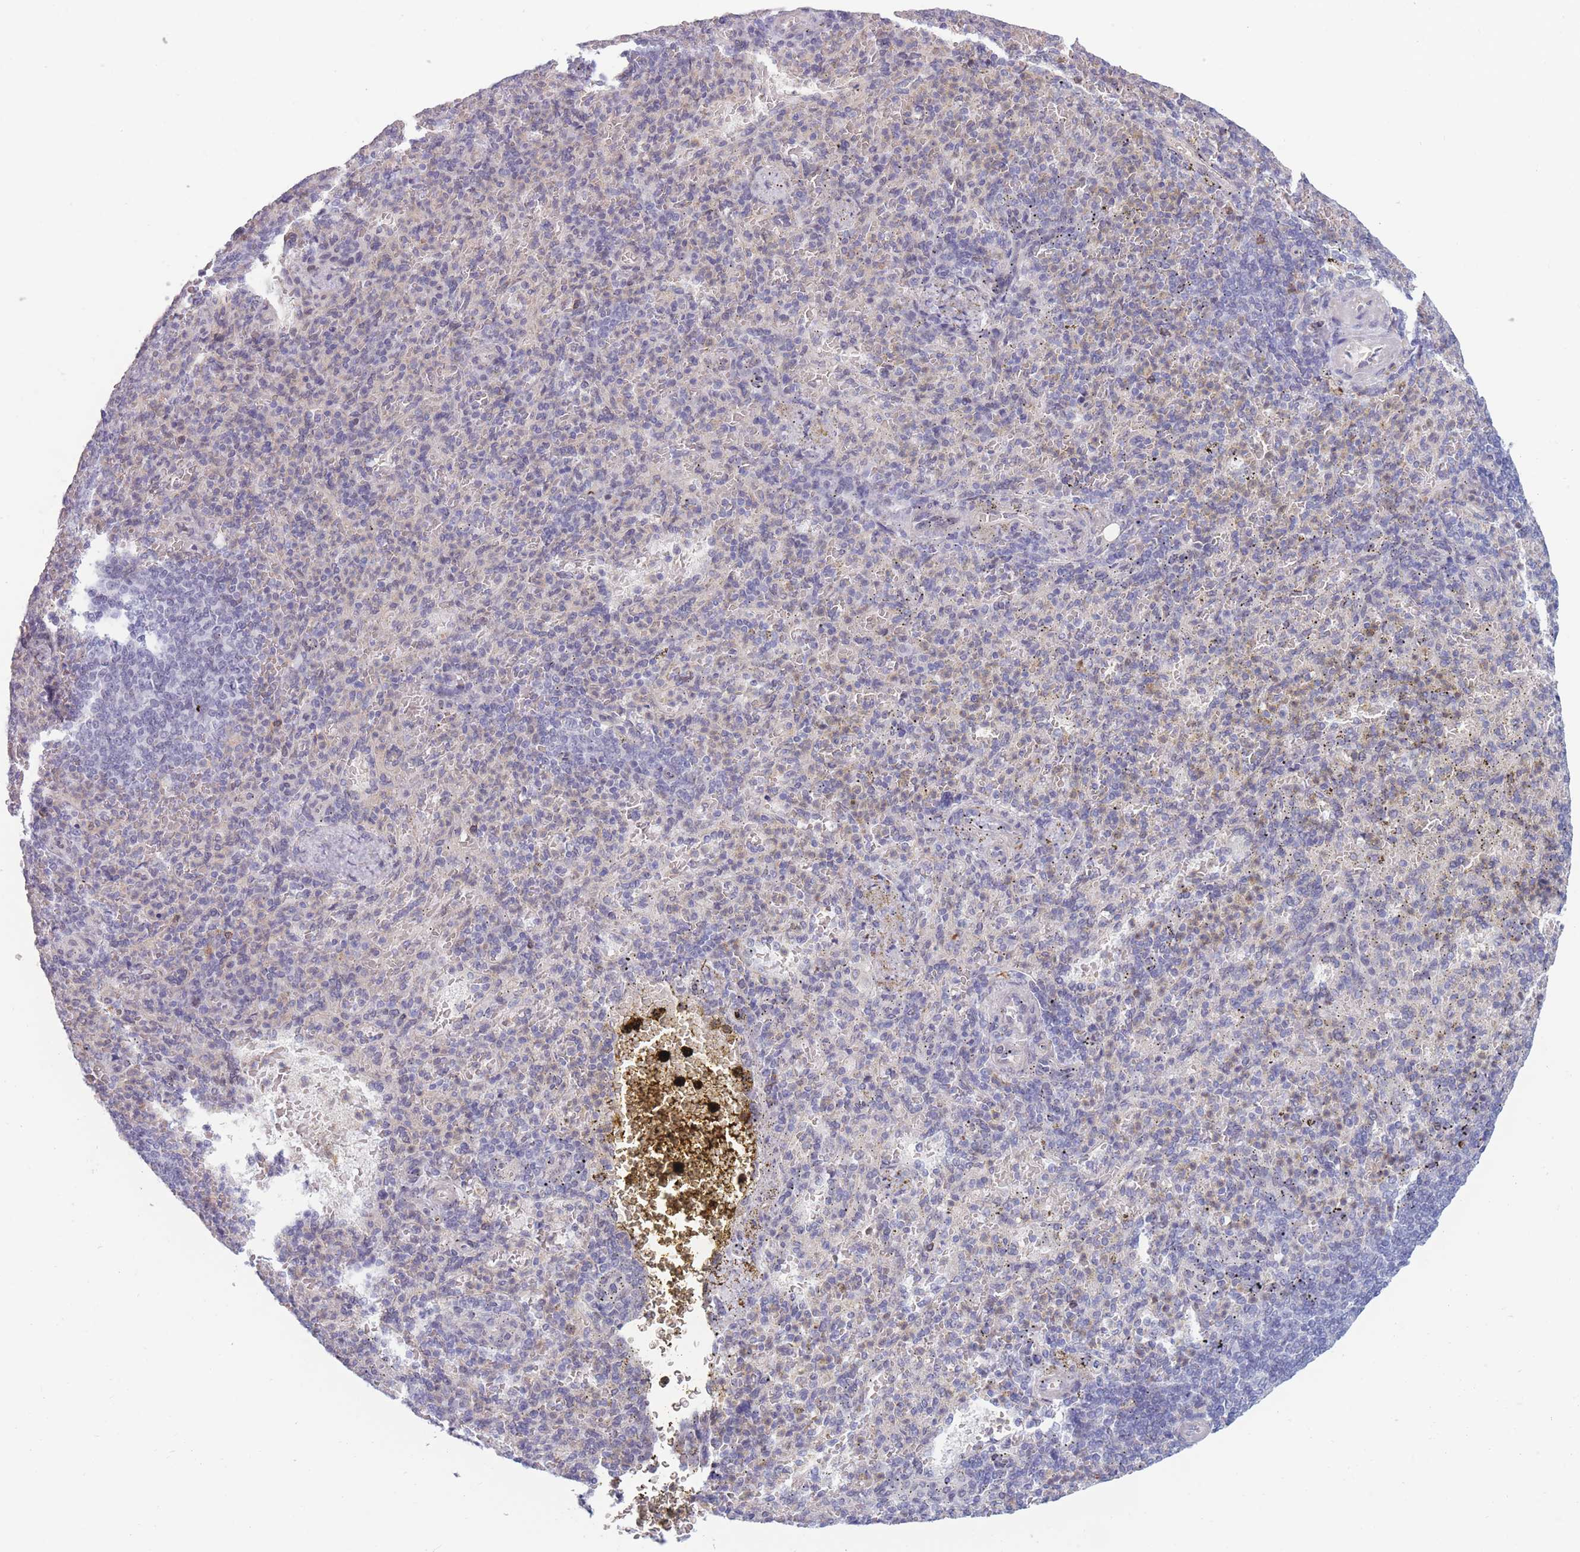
{"staining": {"intensity": "negative", "quantity": "none", "location": "none"}, "tissue": "spleen", "cell_type": "Cells in red pulp", "image_type": "normal", "snomed": [{"axis": "morphology", "description": "Normal tissue, NOS"}, {"axis": "topography", "description": "Spleen"}], "caption": "Histopathology image shows no protein expression in cells in red pulp of unremarkable spleen. (Stains: DAB immunohistochemistry (IHC) with hematoxylin counter stain, Microscopy: brightfield microscopy at high magnification).", "gene": "PODXL", "patient": {"sex": "female", "age": 74}}